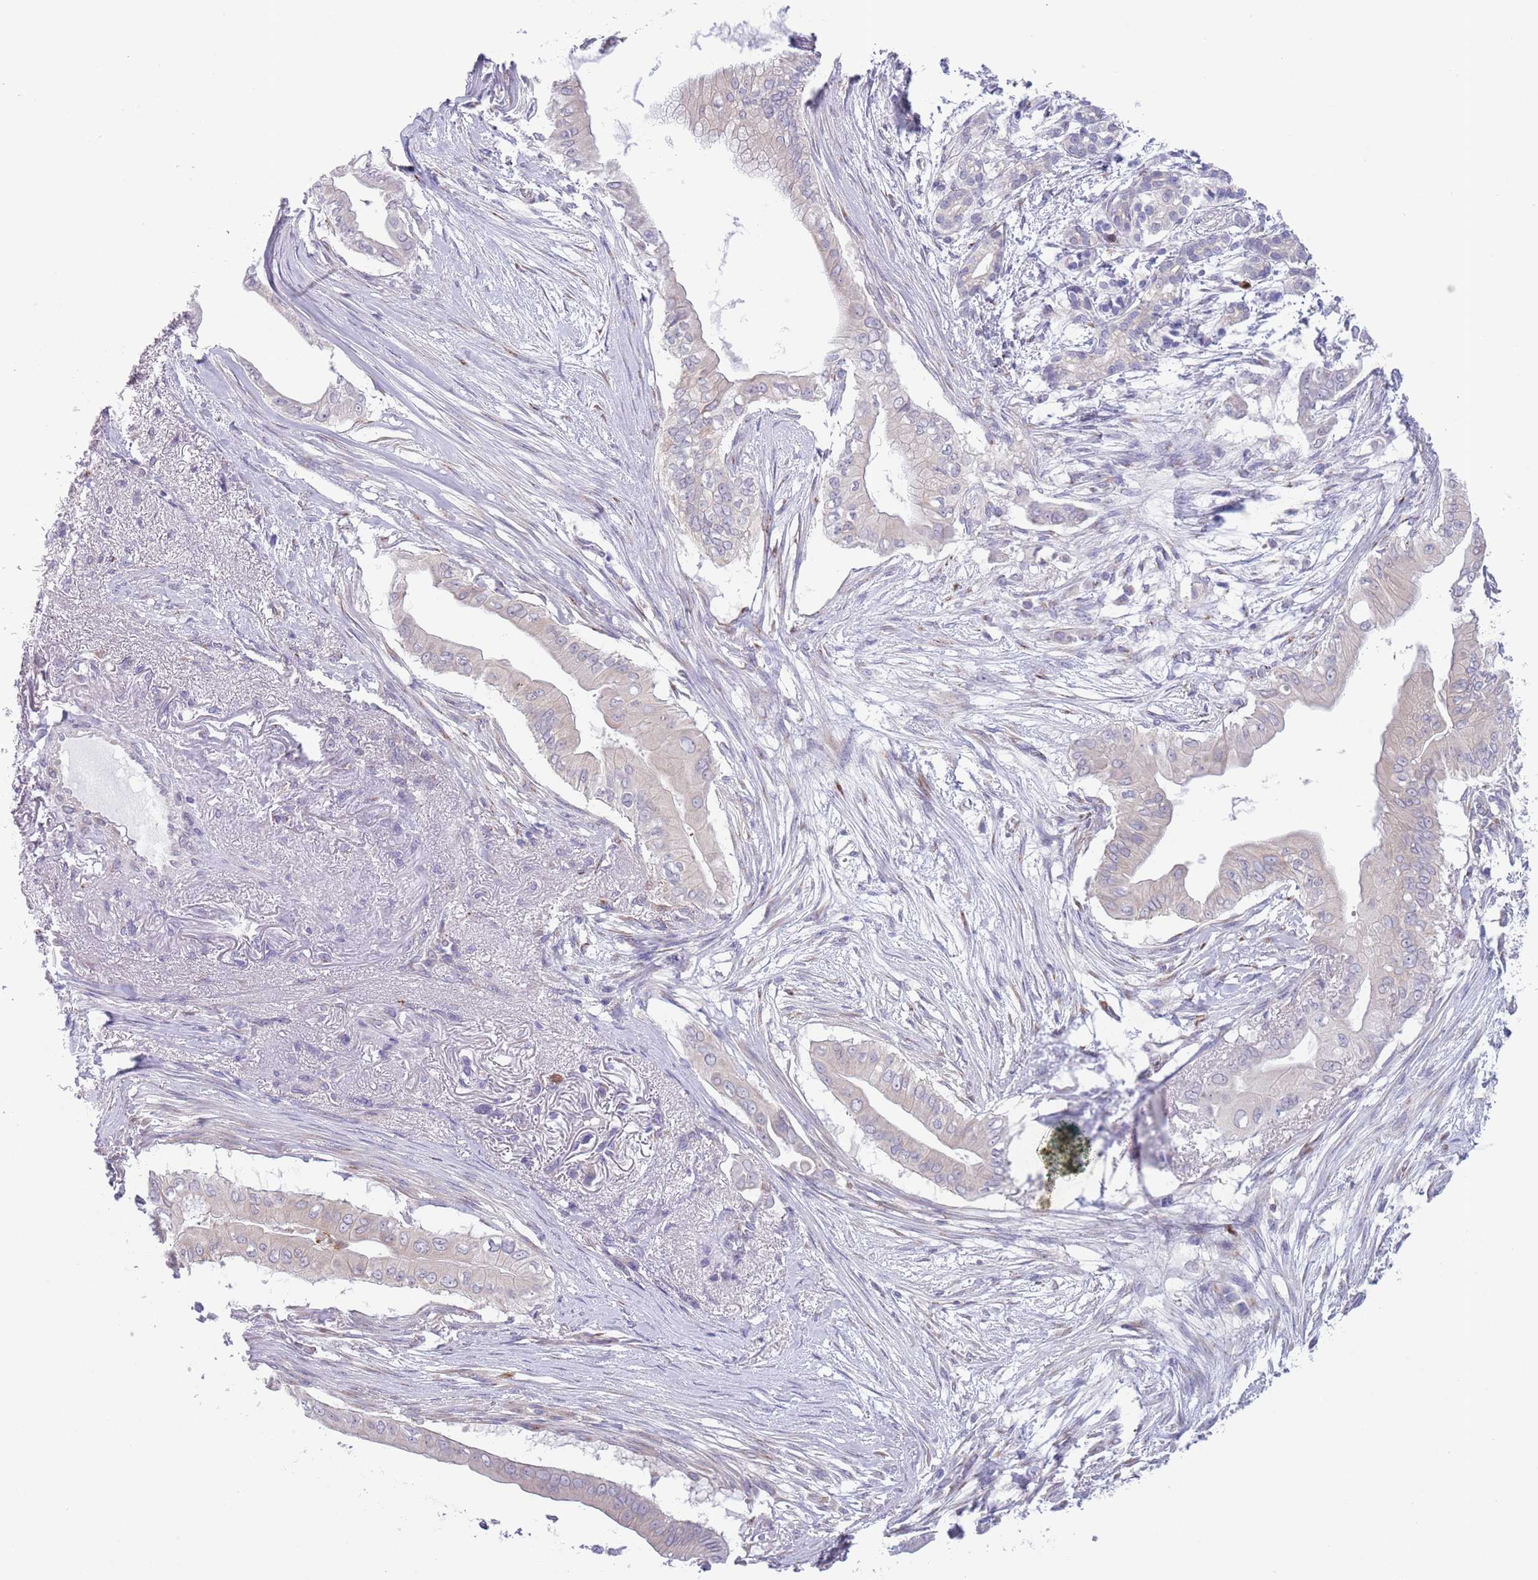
{"staining": {"intensity": "negative", "quantity": "none", "location": "none"}, "tissue": "pancreatic cancer", "cell_type": "Tumor cells", "image_type": "cancer", "snomed": [{"axis": "morphology", "description": "Adenocarcinoma, NOS"}, {"axis": "topography", "description": "Pancreas"}], "caption": "IHC photomicrograph of neoplastic tissue: adenocarcinoma (pancreatic) stained with DAB (3,3'-diaminobenzidine) displays no significant protein staining in tumor cells.", "gene": "ZFP2", "patient": {"sex": "male", "age": 71}}